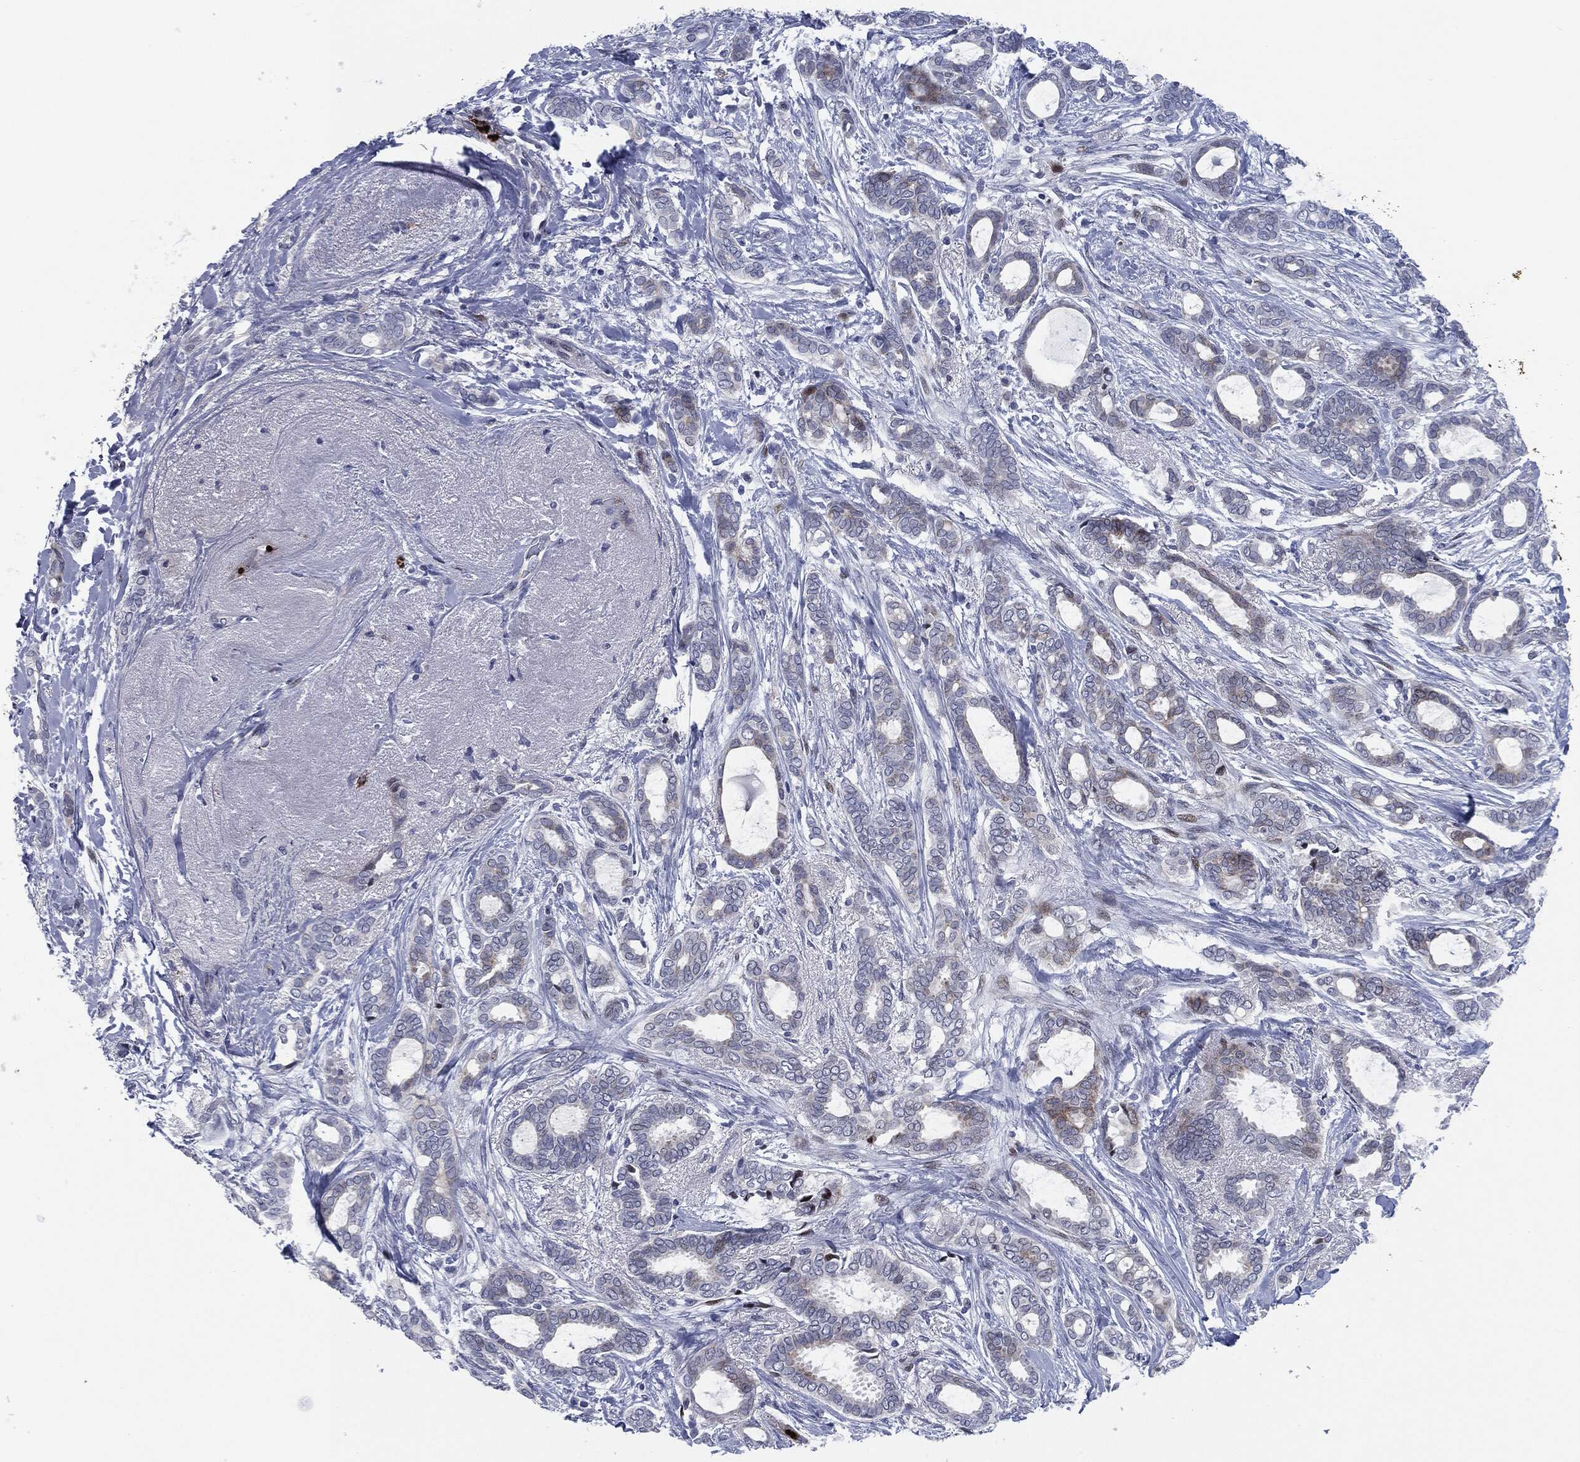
{"staining": {"intensity": "weak", "quantity": "<25%", "location": "cytoplasmic/membranous"}, "tissue": "breast cancer", "cell_type": "Tumor cells", "image_type": "cancer", "snomed": [{"axis": "morphology", "description": "Duct carcinoma"}, {"axis": "topography", "description": "Breast"}], "caption": "Intraductal carcinoma (breast) was stained to show a protein in brown. There is no significant expression in tumor cells. (Immunohistochemistry, brightfield microscopy, high magnification).", "gene": "MPO", "patient": {"sex": "female", "age": 51}}